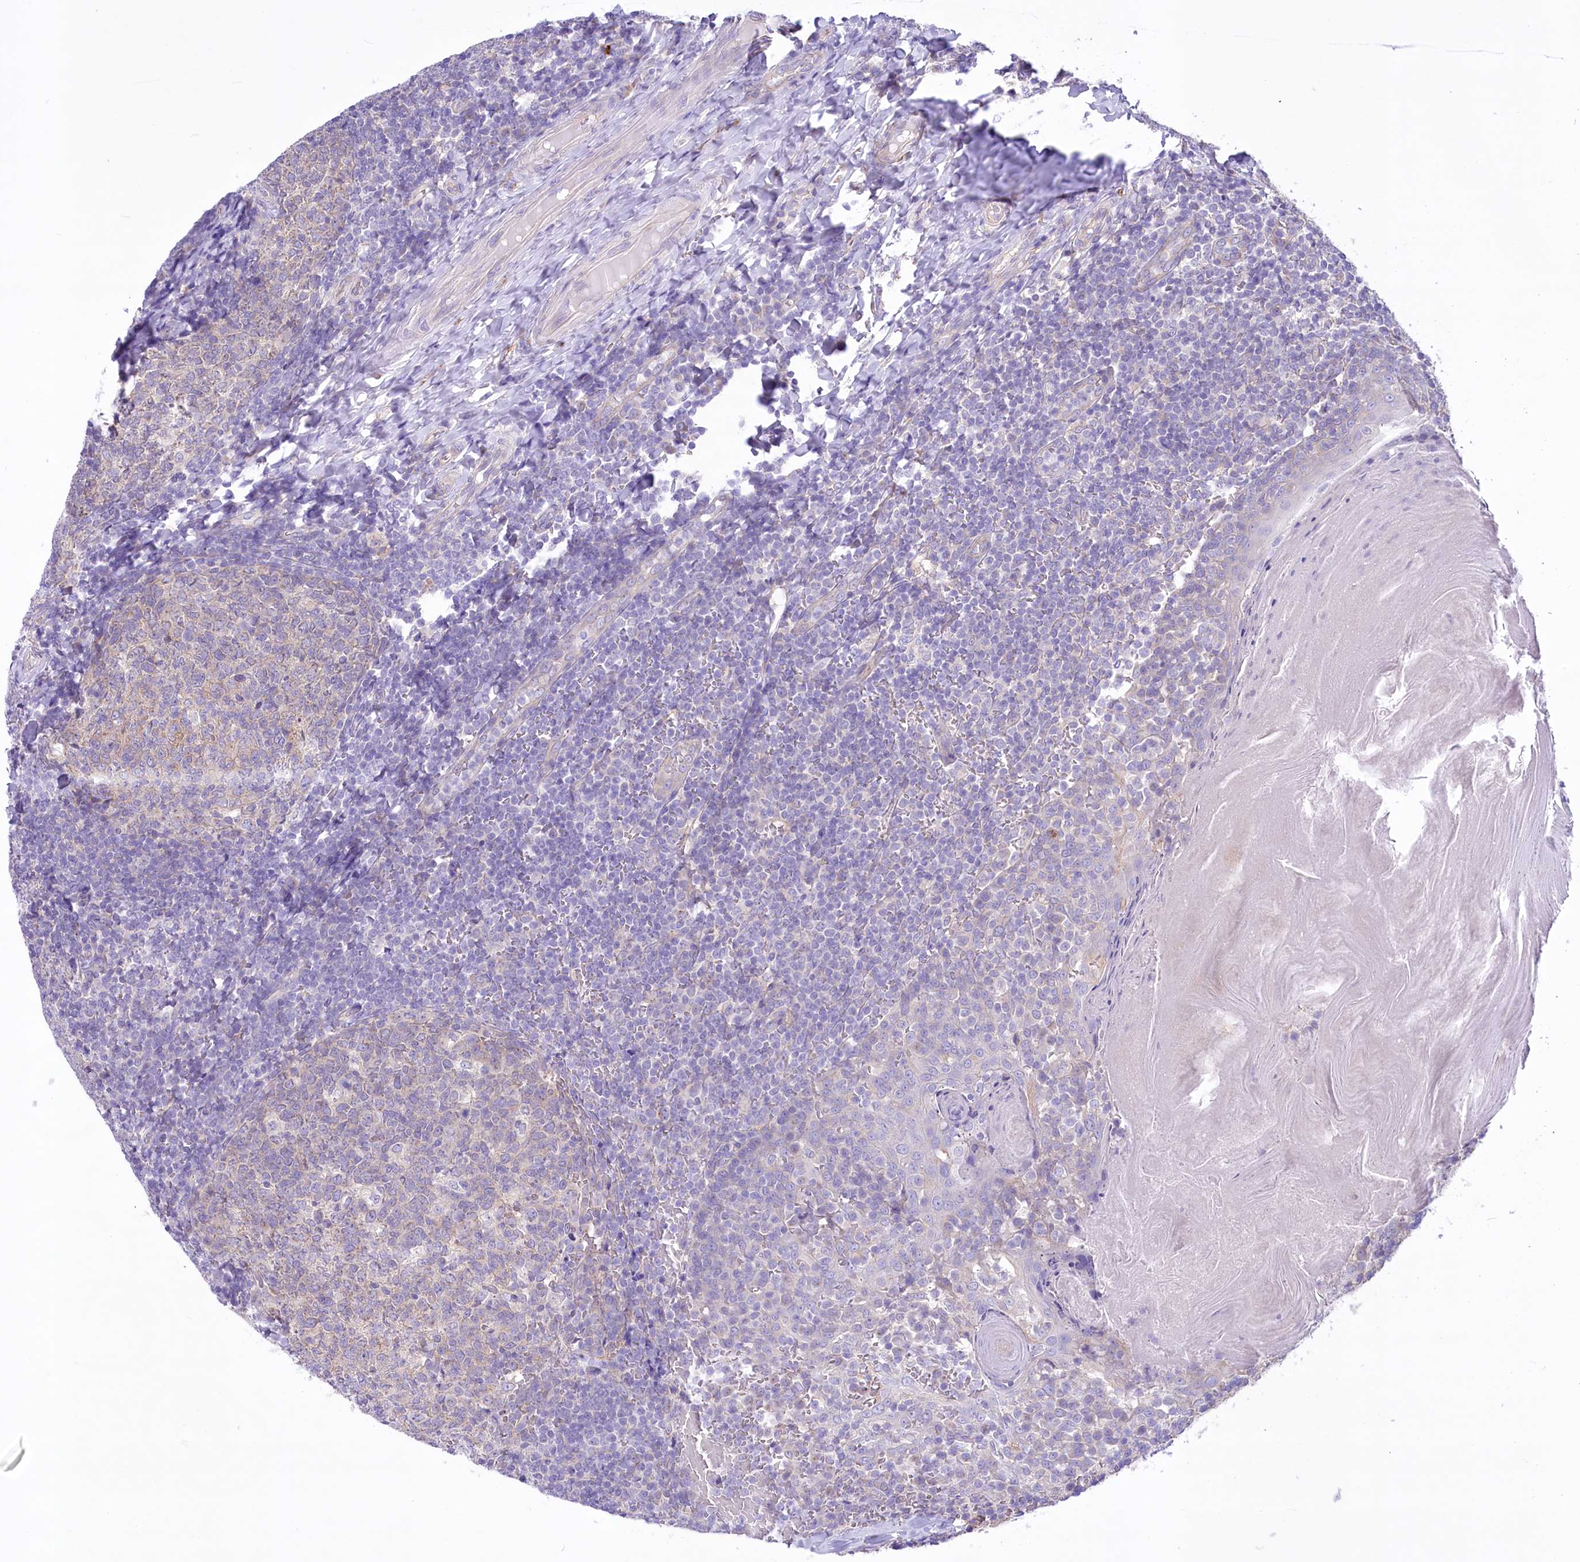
{"staining": {"intensity": "negative", "quantity": "none", "location": "none"}, "tissue": "tonsil", "cell_type": "Germinal center cells", "image_type": "normal", "snomed": [{"axis": "morphology", "description": "Normal tissue, NOS"}, {"axis": "topography", "description": "Tonsil"}], "caption": "High magnification brightfield microscopy of normal tonsil stained with DAB (3,3'-diaminobenzidine) (brown) and counterstained with hematoxylin (blue): germinal center cells show no significant expression.", "gene": "LRRC34", "patient": {"sex": "female", "age": 19}}